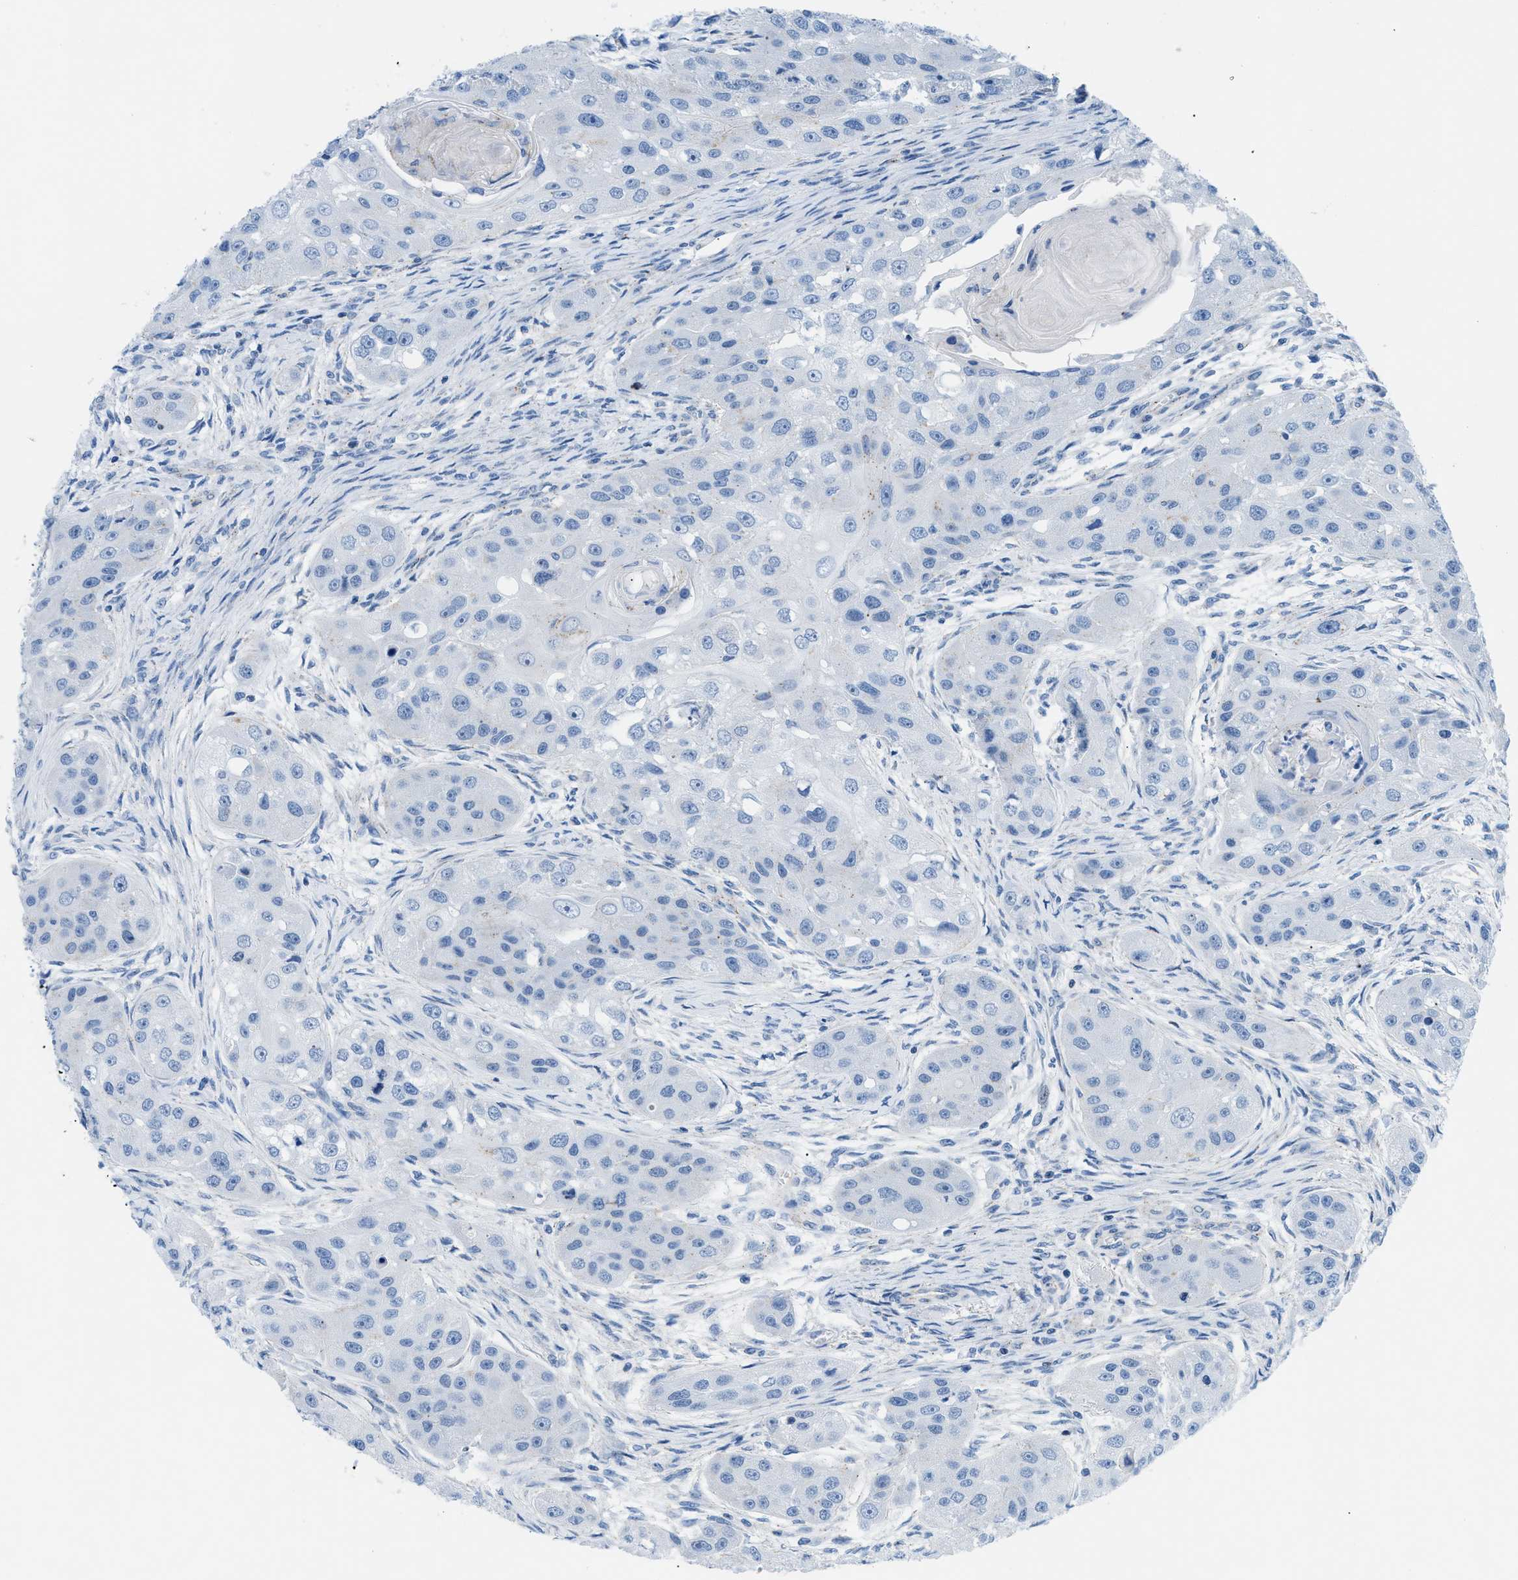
{"staining": {"intensity": "negative", "quantity": "none", "location": "none"}, "tissue": "head and neck cancer", "cell_type": "Tumor cells", "image_type": "cancer", "snomed": [{"axis": "morphology", "description": "Normal tissue, NOS"}, {"axis": "morphology", "description": "Squamous cell carcinoma, NOS"}, {"axis": "topography", "description": "Skeletal muscle"}, {"axis": "topography", "description": "Head-Neck"}], "caption": "Immunohistochemistry photomicrograph of squamous cell carcinoma (head and neck) stained for a protein (brown), which exhibits no staining in tumor cells.", "gene": "FDCSP", "patient": {"sex": "male", "age": 51}}